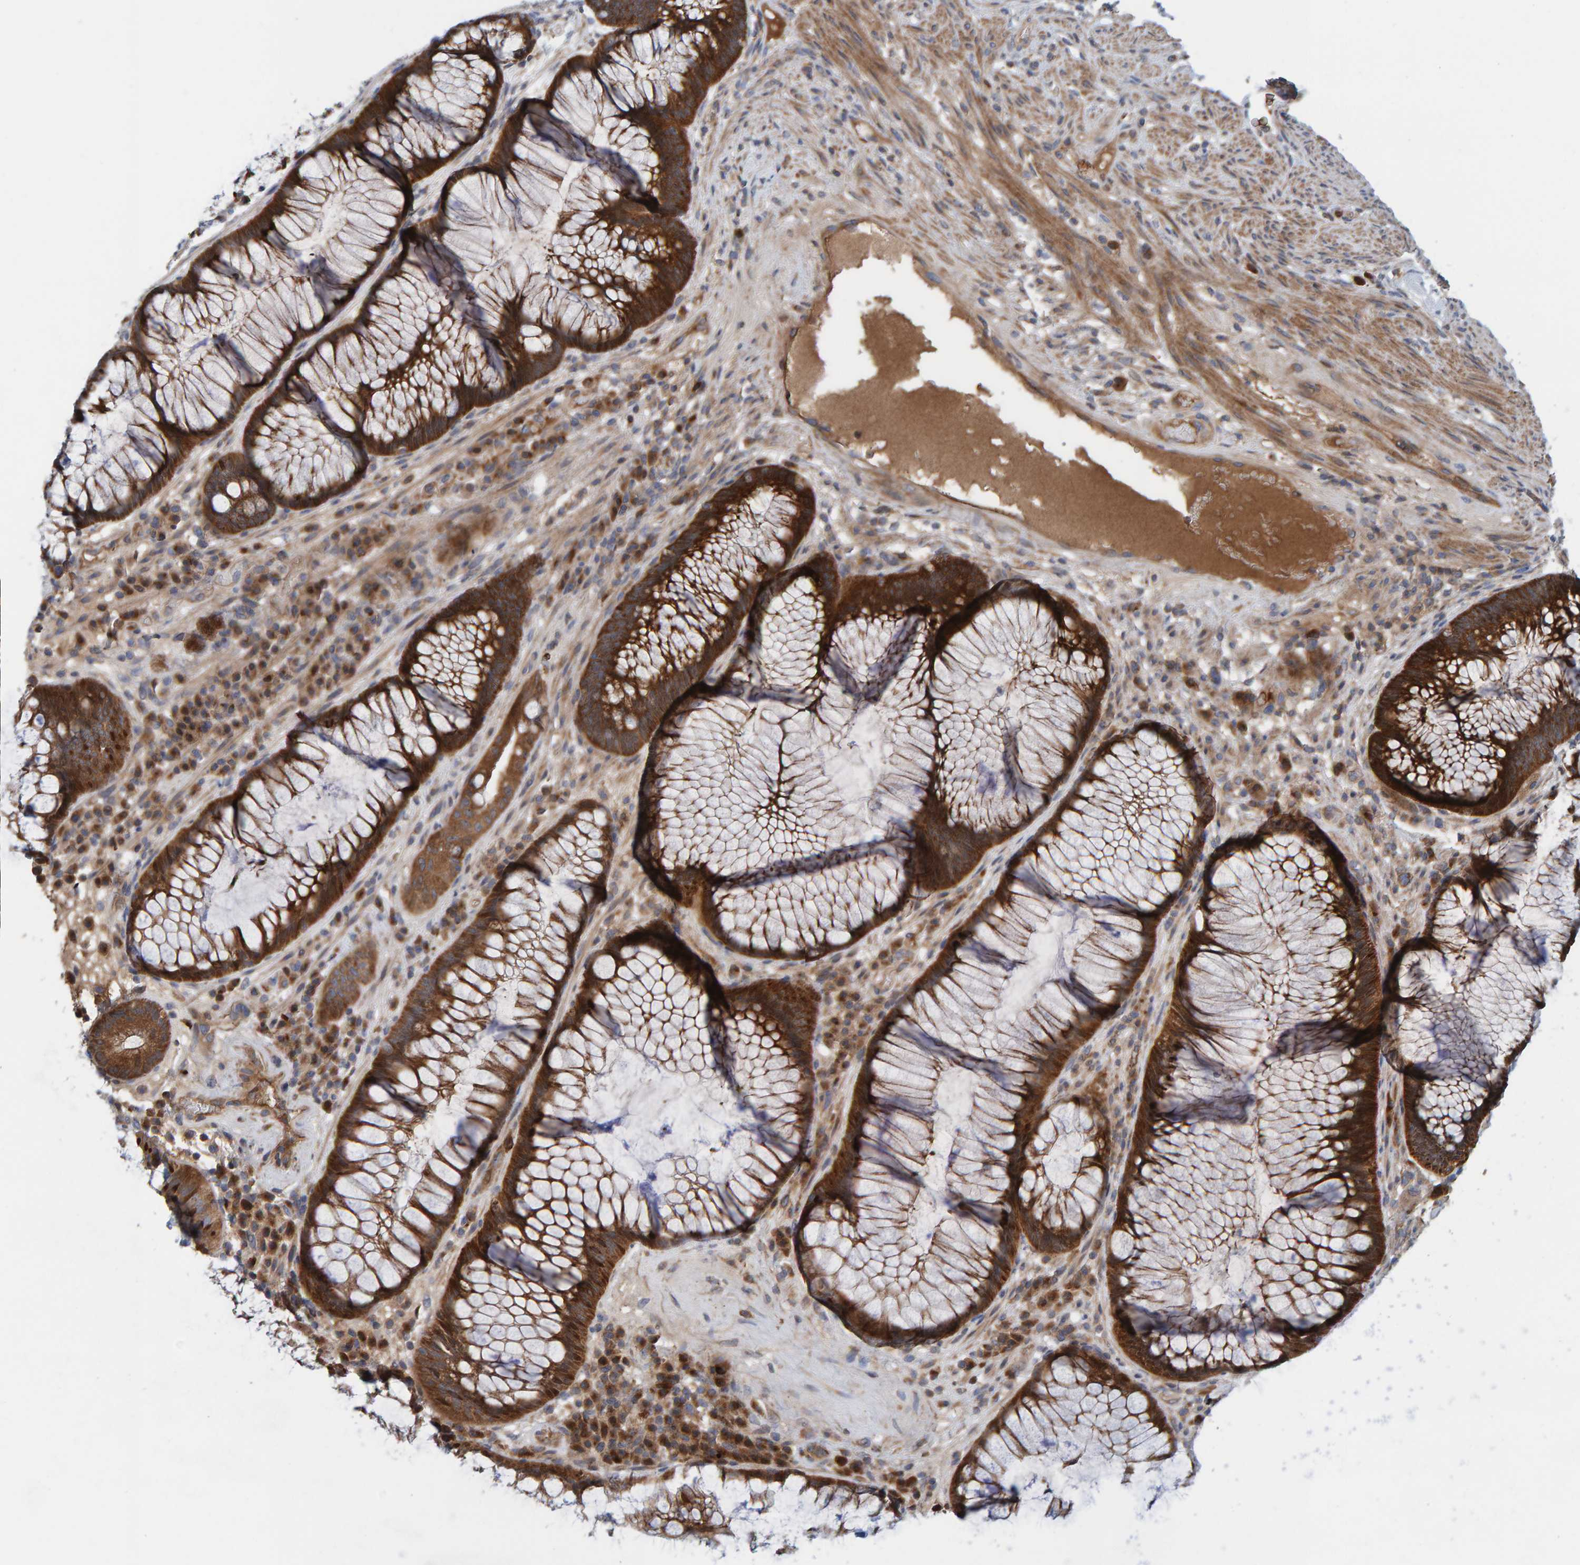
{"staining": {"intensity": "strong", "quantity": ">75%", "location": "cytoplasmic/membranous"}, "tissue": "rectum", "cell_type": "Glandular cells", "image_type": "normal", "snomed": [{"axis": "morphology", "description": "Normal tissue, NOS"}, {"axis": "topography", "description": "Rectum"}], "caption": "Brown immunohistochemical staining in normal rectum shows strong cytoplasmic/membranous expression in about >75% of glandular cells. The staining was performed using DAB (3,3'-diaminobenzidine) to visualize the protein expression in brown, while the nuclei were stained in blue with hematoxylin (Magnification: 20x).", "gene": "KIAA0753", "patient": {"sex": "male", "age": 51}}